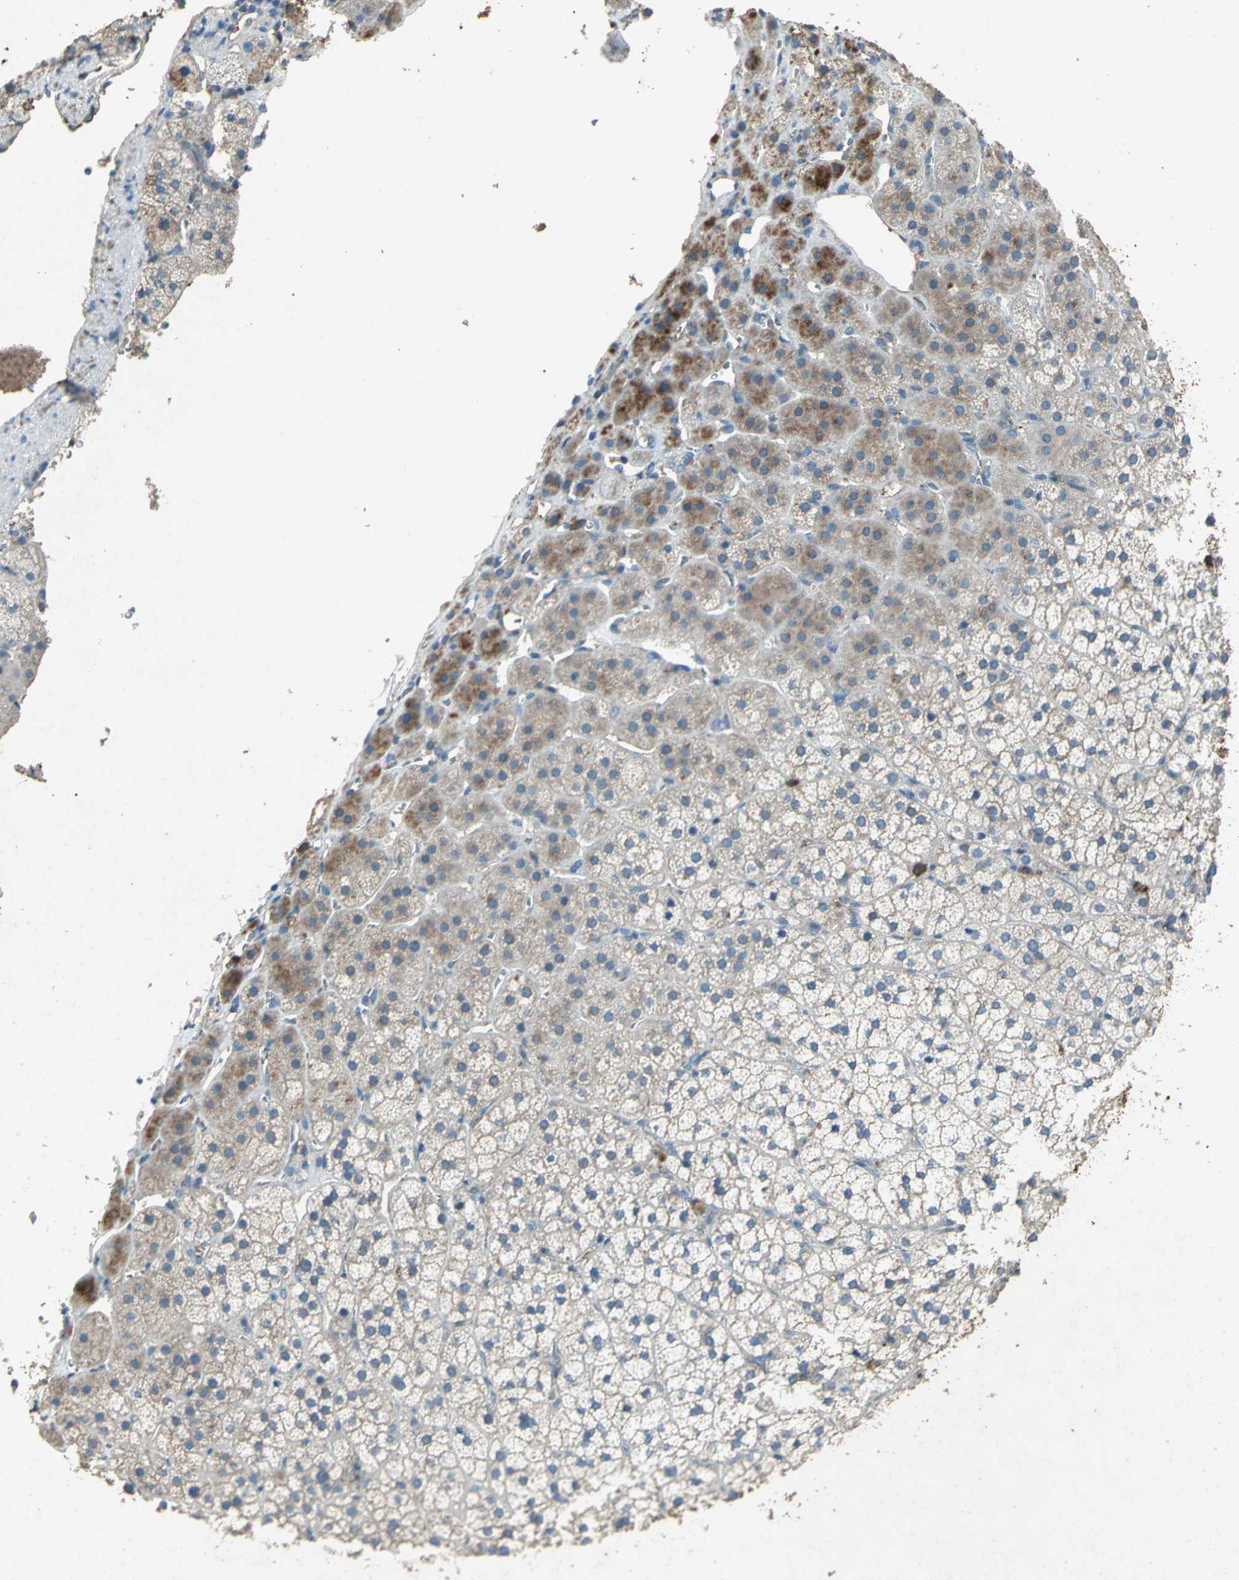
{"staining": {"intensity": "moderate", "quantity": "25%-75%", "location": "cytoplasmic/membranous"}, "tissue": "adrenal gland", "cell_type": "Glandular cells", "image_type": "normal", "snomed": [{"axis": "morphology", "description": "Normal tissue, NOS"}, {"axis": "topography", "description": "Adrenal gland"}], "caption": "Protein analysis of normal adrenal gland reveals moderate cytoplasmic/membranous staining in approximately 25%-75% of glandular cells.", "gene": "CCR6", "patient": {"sex": "female", "age": 44}}